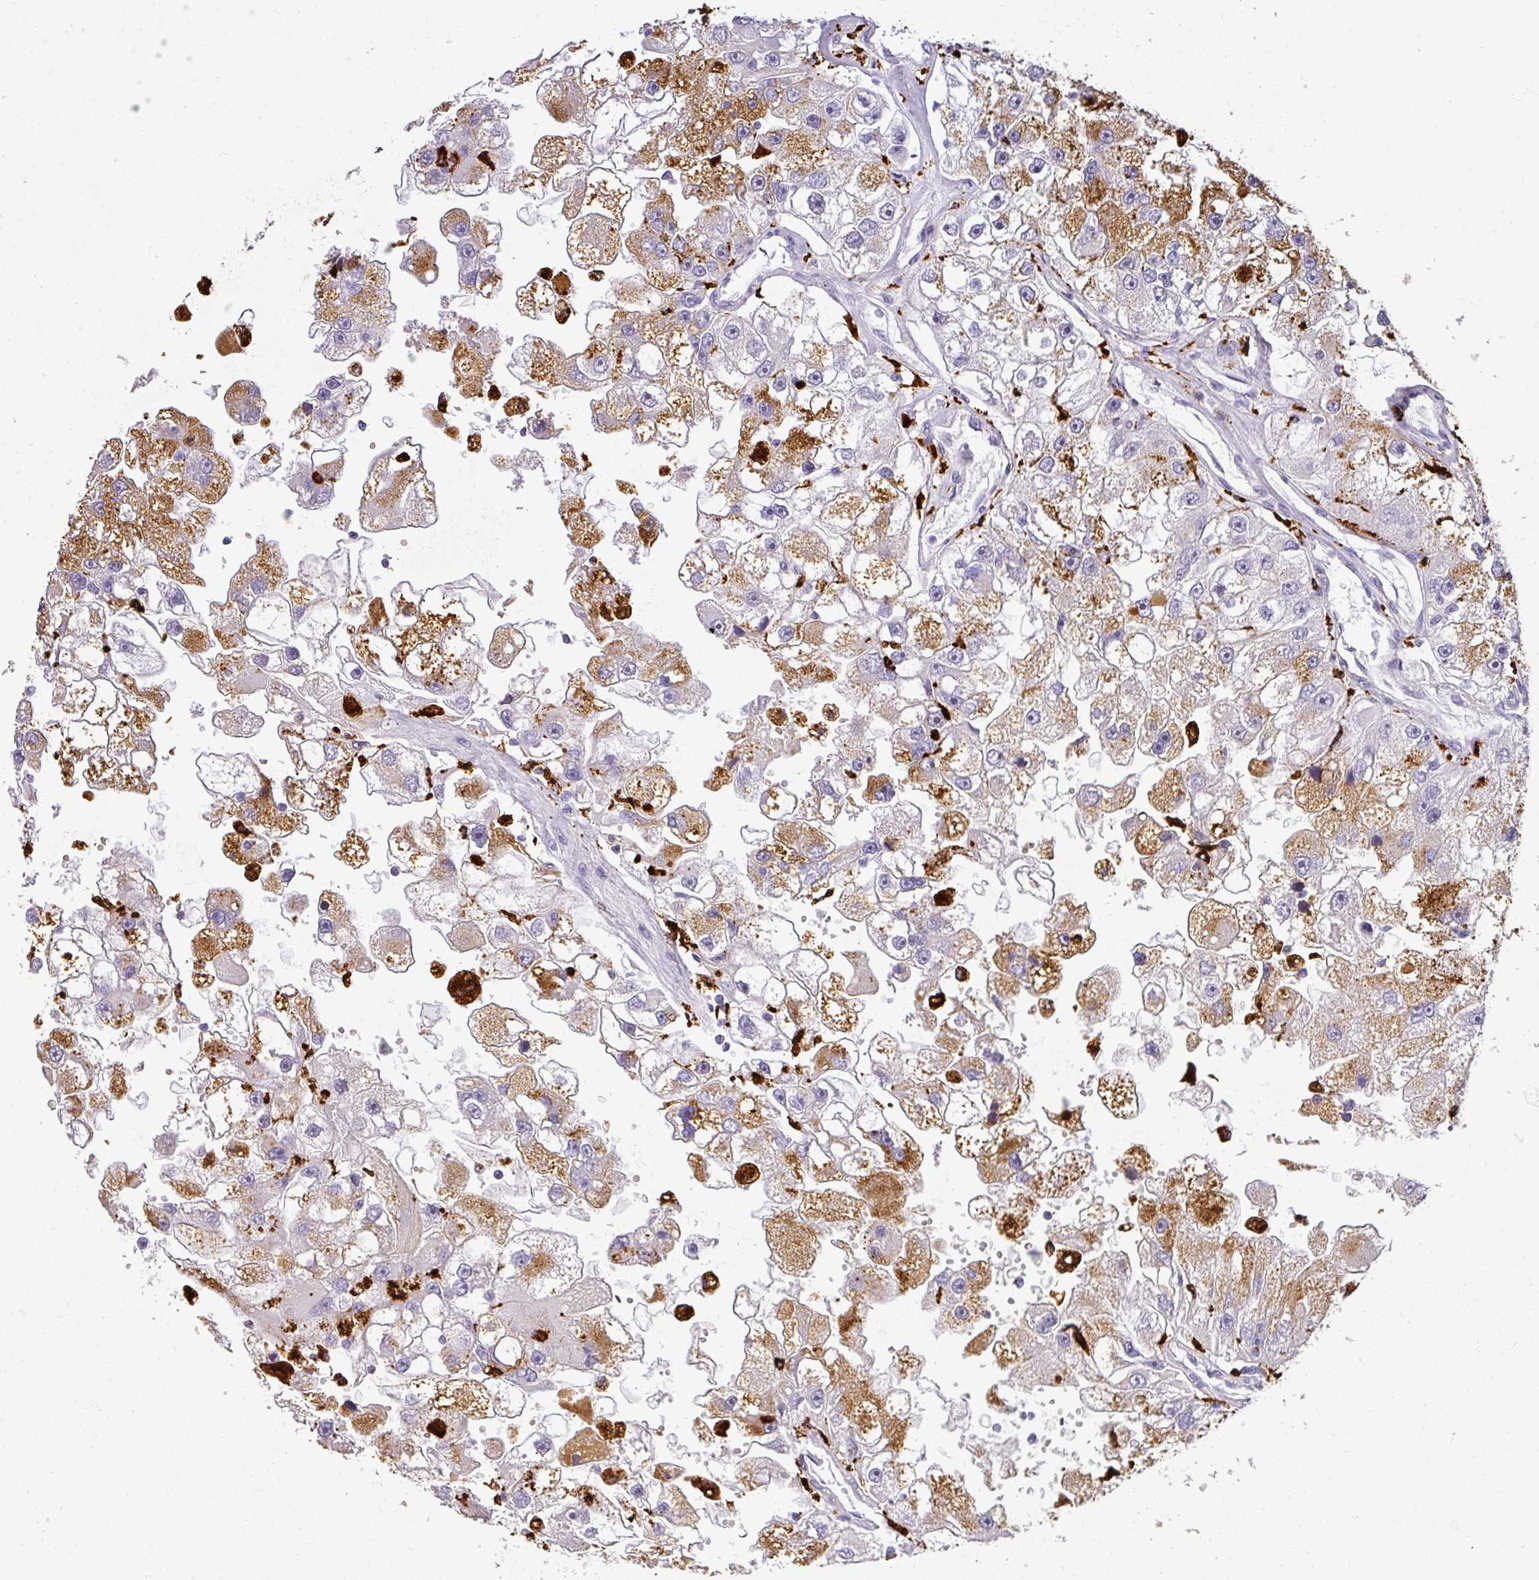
{"staining": {"intensity": "strong", "quantity": "25%-75%", "location": "cytoplasmic/membranous"}, "tissue": "renal cancer", "cell_type": "Tumor cells", "image_type": "cancer", "snomed": [{"axis": "morphology", "description": "Adenocarcinoma, NOS"}, {"axis": "topography", "description": "Kidney"}], "caption": "Immunohistochemical staining of human renal cancer (adenocarcinoma) demonstrates strong cytoplasmic/membranous protein staining in approximately 25%-75% of tumor cells.", "gene": "MMACHC", "patient": {"sex": "male", "age": 63}}